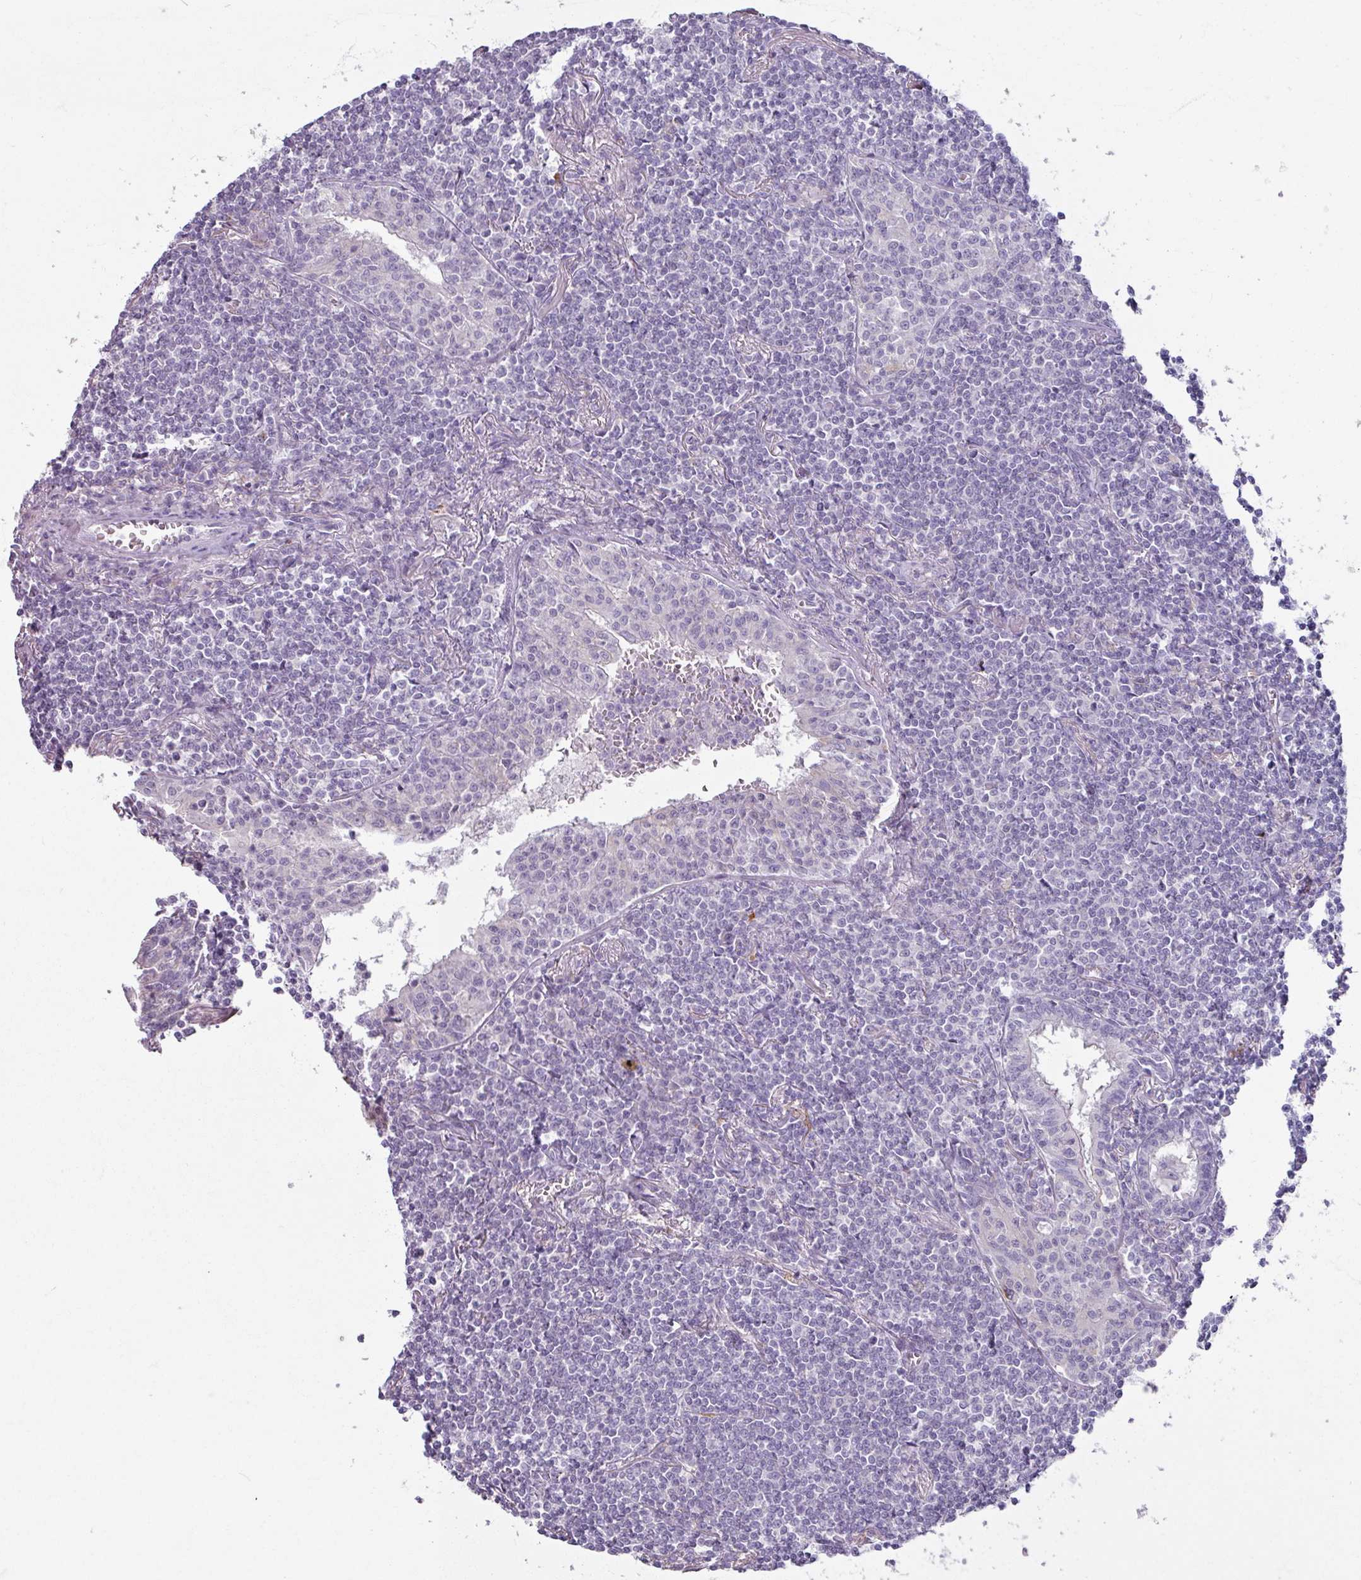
{"staining": {"intensity": "negative", "quantity": "none", "location": "none"}, "tissue": "lymphoma", "cell_type": "Tumor cells", "image_type": "cancer", "snomed": [{"axis": "morphology", "description": "Malignant lymphoma, non-Hodgkin's type, Low grade"}, {"axis": "topography", "description": "Lung"}], "caption": "Immunohistochemical staining of human lymphoma demonstrates no significant staining in tumor cells.", "gene": "SLC27A5", "patient": {"sex": "female", "age": 71}}